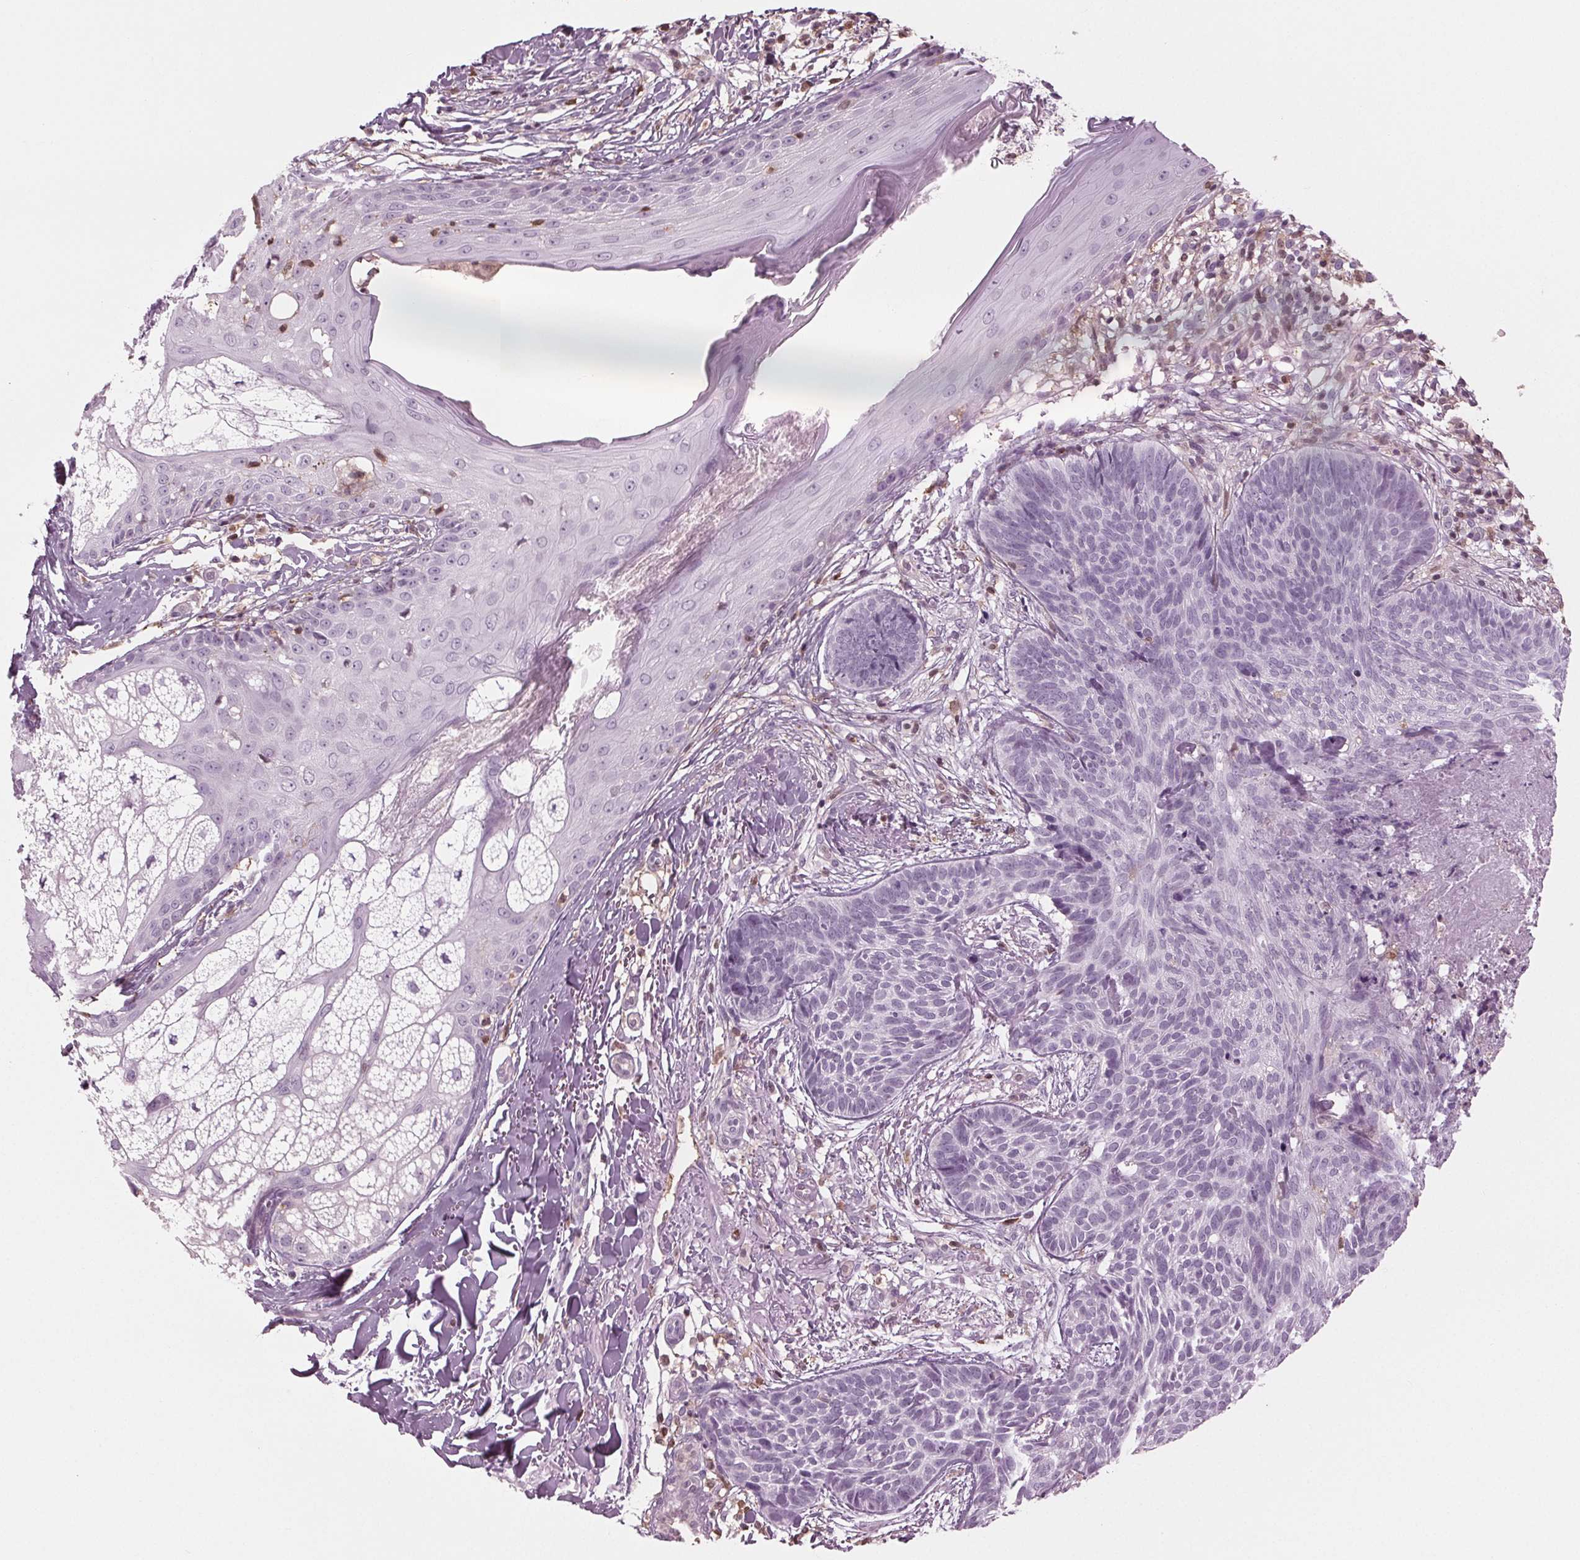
{"staining": {"intensity": "negative", "quantity": "none", "location": "none"}, "tissue": "skin cancer", "cell_type": "Tumor cells", "image_type": "cancer", "snomed": [{"axis": "morphology", "description": "Basal cell carcinoma"}, {"axis": "topography", "description": "Skin"}, {"axis": "topography", "description": "Skin of trunk"}], "caption": "The immunohistochemistry image has no significant positivity in tumor cells of skin cancer (basal cell carcinoma) tissue.", "gene": "BTLA", "patient": {"sex": "male", "age": 74}}